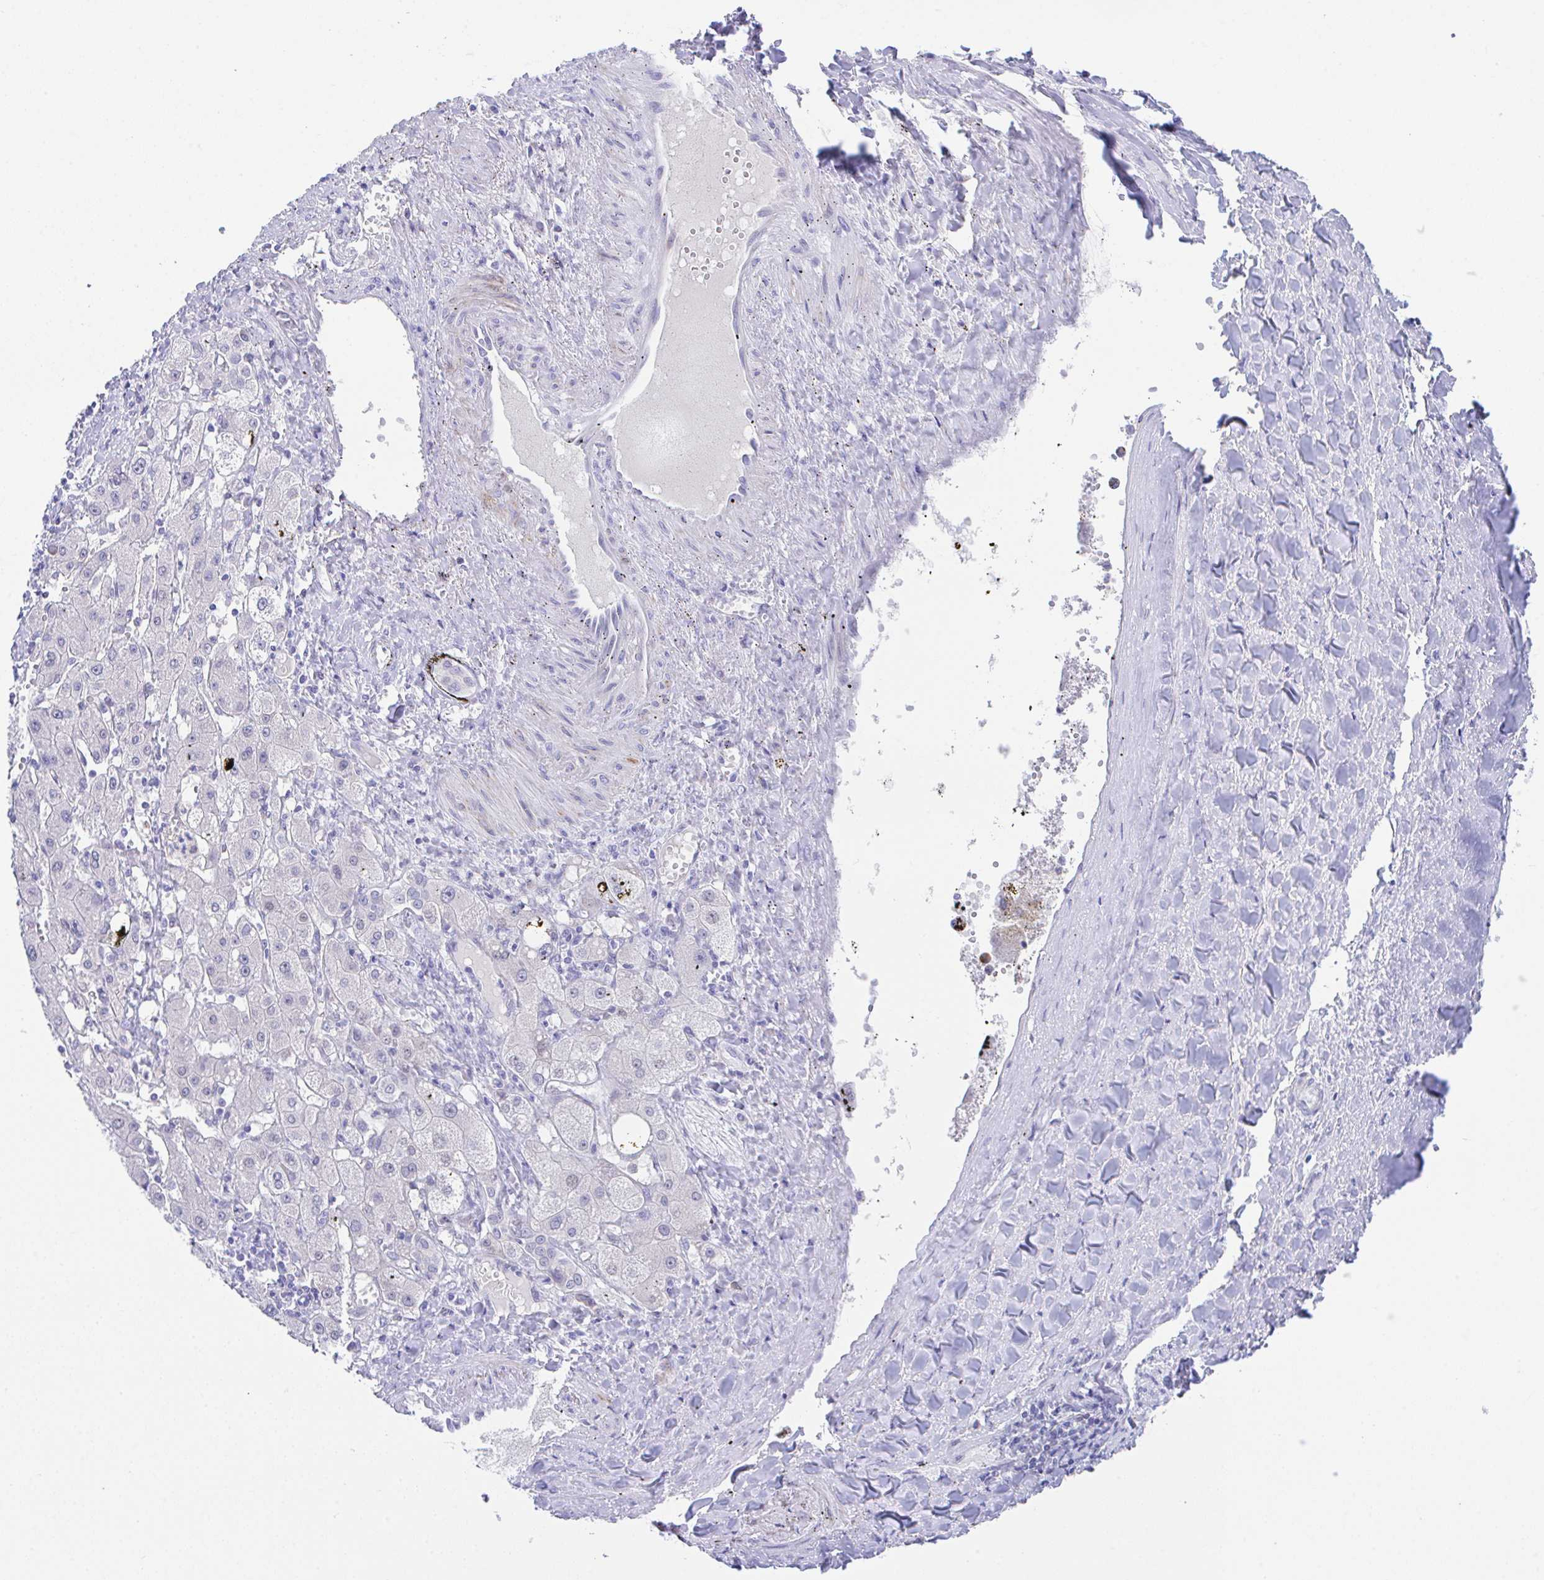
{"staining": {"intensity": "negative", "quantity": "none", "location": "none"}, "tissue": "liver cancer", "cell_type": "Tumor cells", "image_type": "cancer", "snomed": [{"axis": "morphology", "description": "Carcinoma, Hepatocellular, NOS"}, {"axis": "topography", "description": "Liver"}], "caption": "DAB immunohistochemical staining of liver cancer exhibits no significant positivity in tumor cells. (Stains: DAB (3,3'-diaminobenzidine) IHC with hematoxylin counter stain, Microscopy: brightfield microscopy at high magnification).", "gene": "HOXB4", "patient": {"sex": "male", "age": 72}}